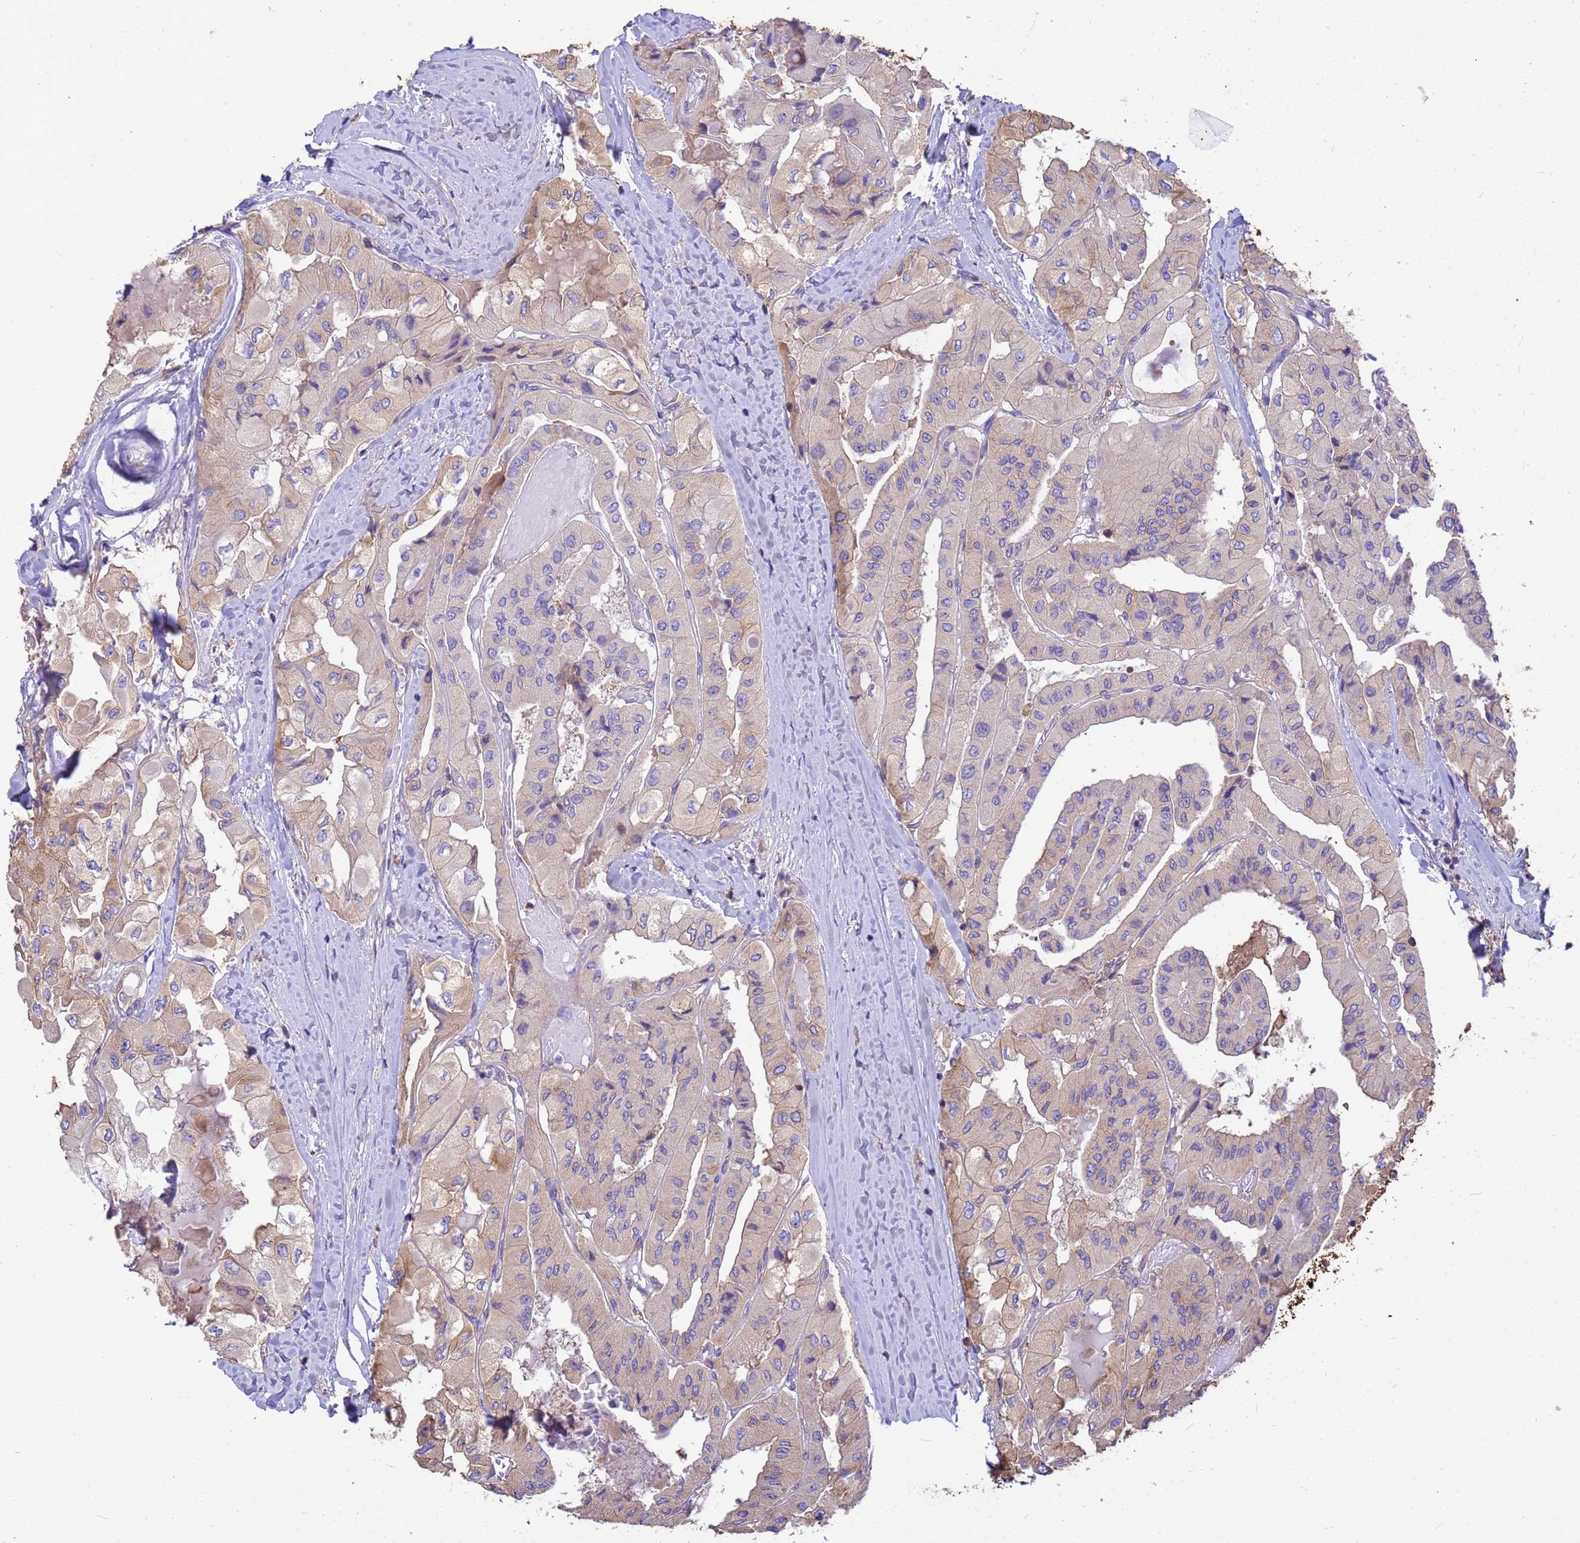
{"staining": {"intensity": "weak", "quantity": "<25%", "location": "cytoplasmic/membranous"}, "tissue": "thyroid cancer", "cell_type": "Tumor cells", "image_type": "cancer", "snomed": [{"axis": "morphology", "description": "Normal tissue, NOS"}, {"axis": "morphology", "description": "Papillary adenocarcinoma, NOS"}, {"axis": "topography", "description": "Thyroid gland"}], "caption": "High magnification brightfield microscopy of thyroid papillary adenocarcinoma stained with DAB (3,3'-diaminobenzidine) (brown) and counterstained with hematoxylin (blue): tumor cells show no significant staining.", "gene": "TUBB1", "patient": {"sex": "female", "age": 59}}